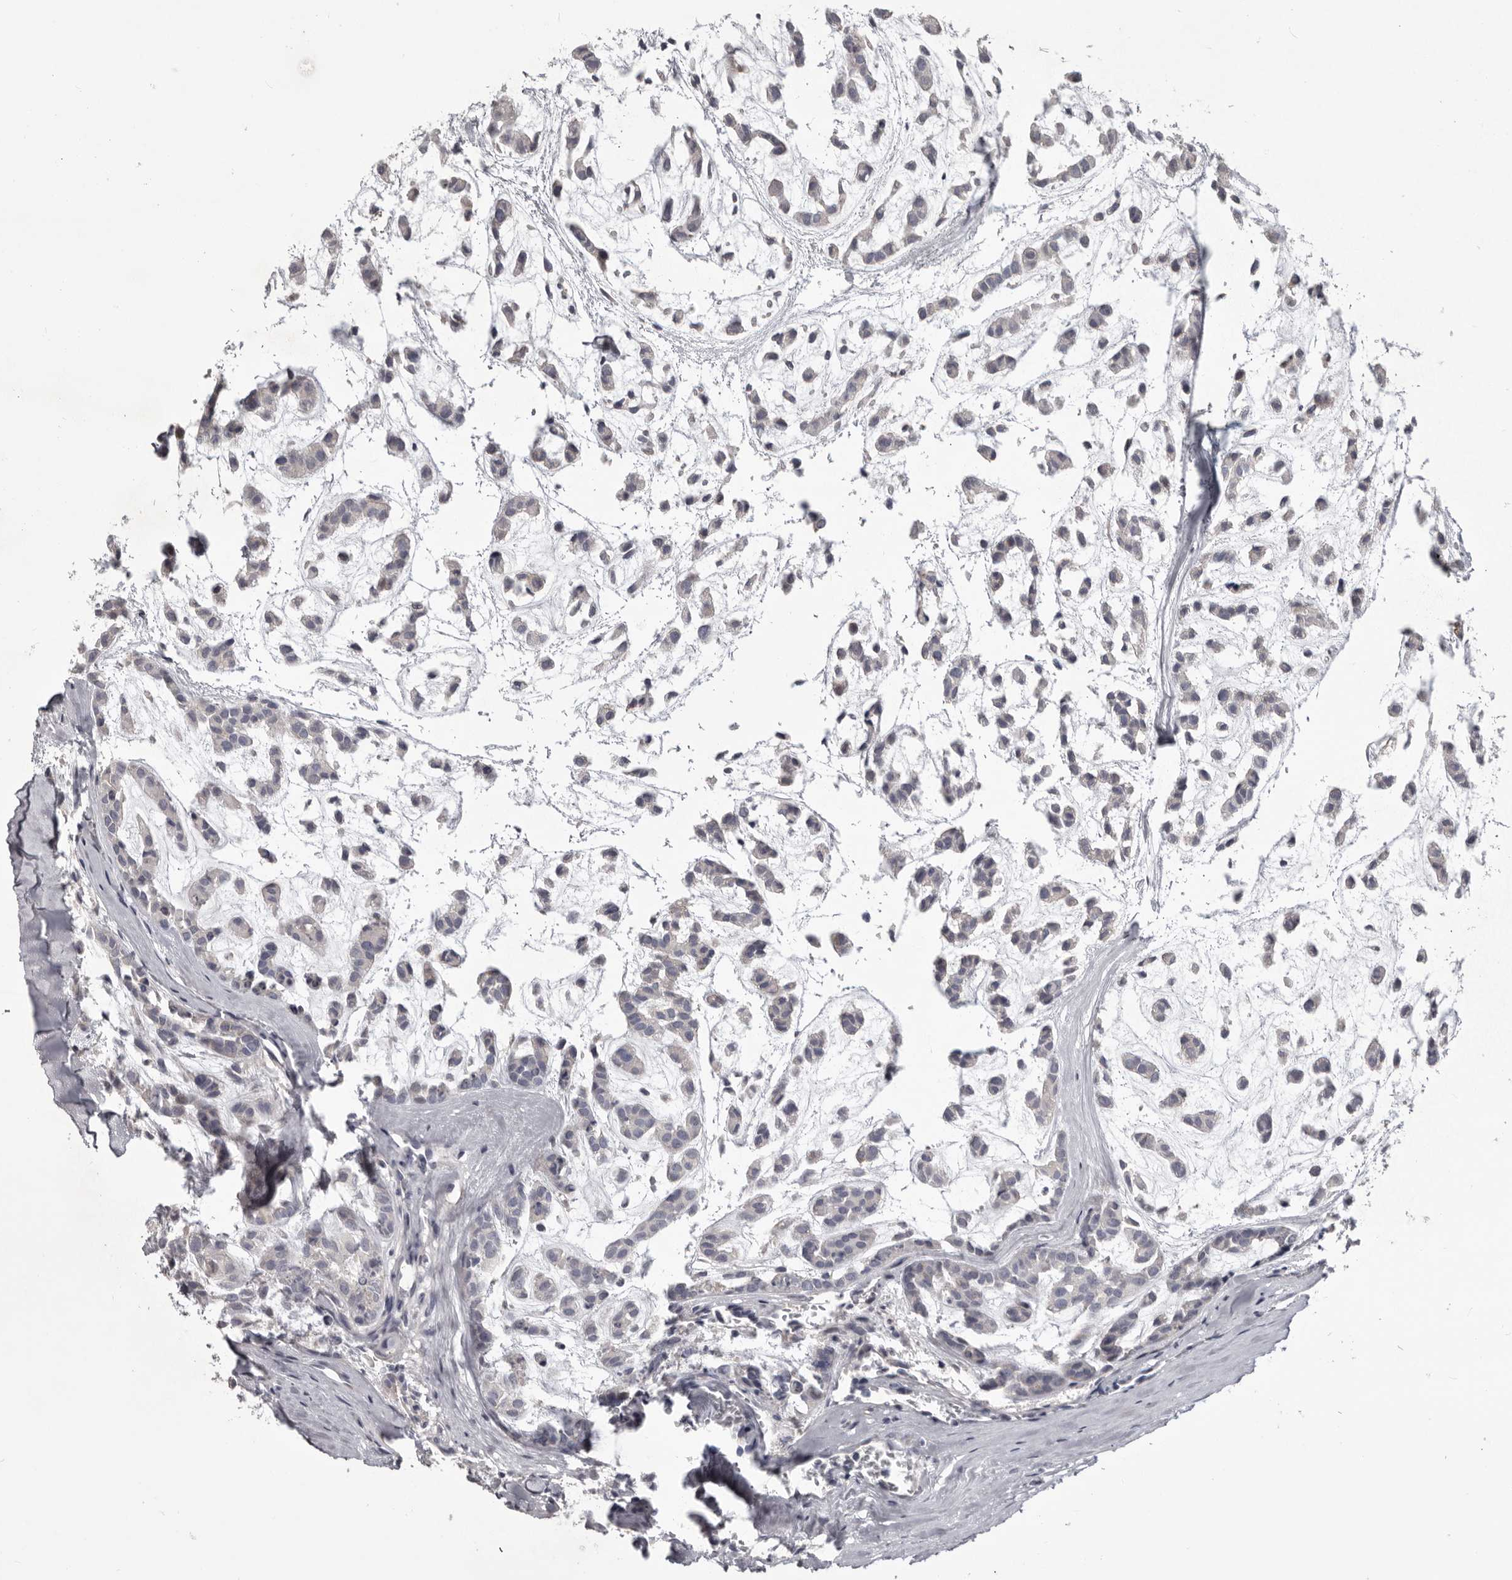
{"staining": {"intensity": "negative", "quantity": "none", "location": "none"}, "tissue": "head and neck cancer", "cell_type": "Tumor cells", "image_type": "cancer", "snomed": [{"axis": "morphology", "description": "Adenocarcinoma, NOS"}, {"axis": "morphology", "description": "Adenoma, NOS"}, {"axis": "topography", "description": "Head-Neck"}], "caption": "There is no significant positivity in tumor cells of head and neck cancer (adenoma). Brightfield microscopy of IHC stained with DAB (3,3'-diaminobenzidine) (brown) and hematoxylin (blue), captured at high magnification.", "gene": "LPAR6", "patient": {"sex": "female", "age": 55}}